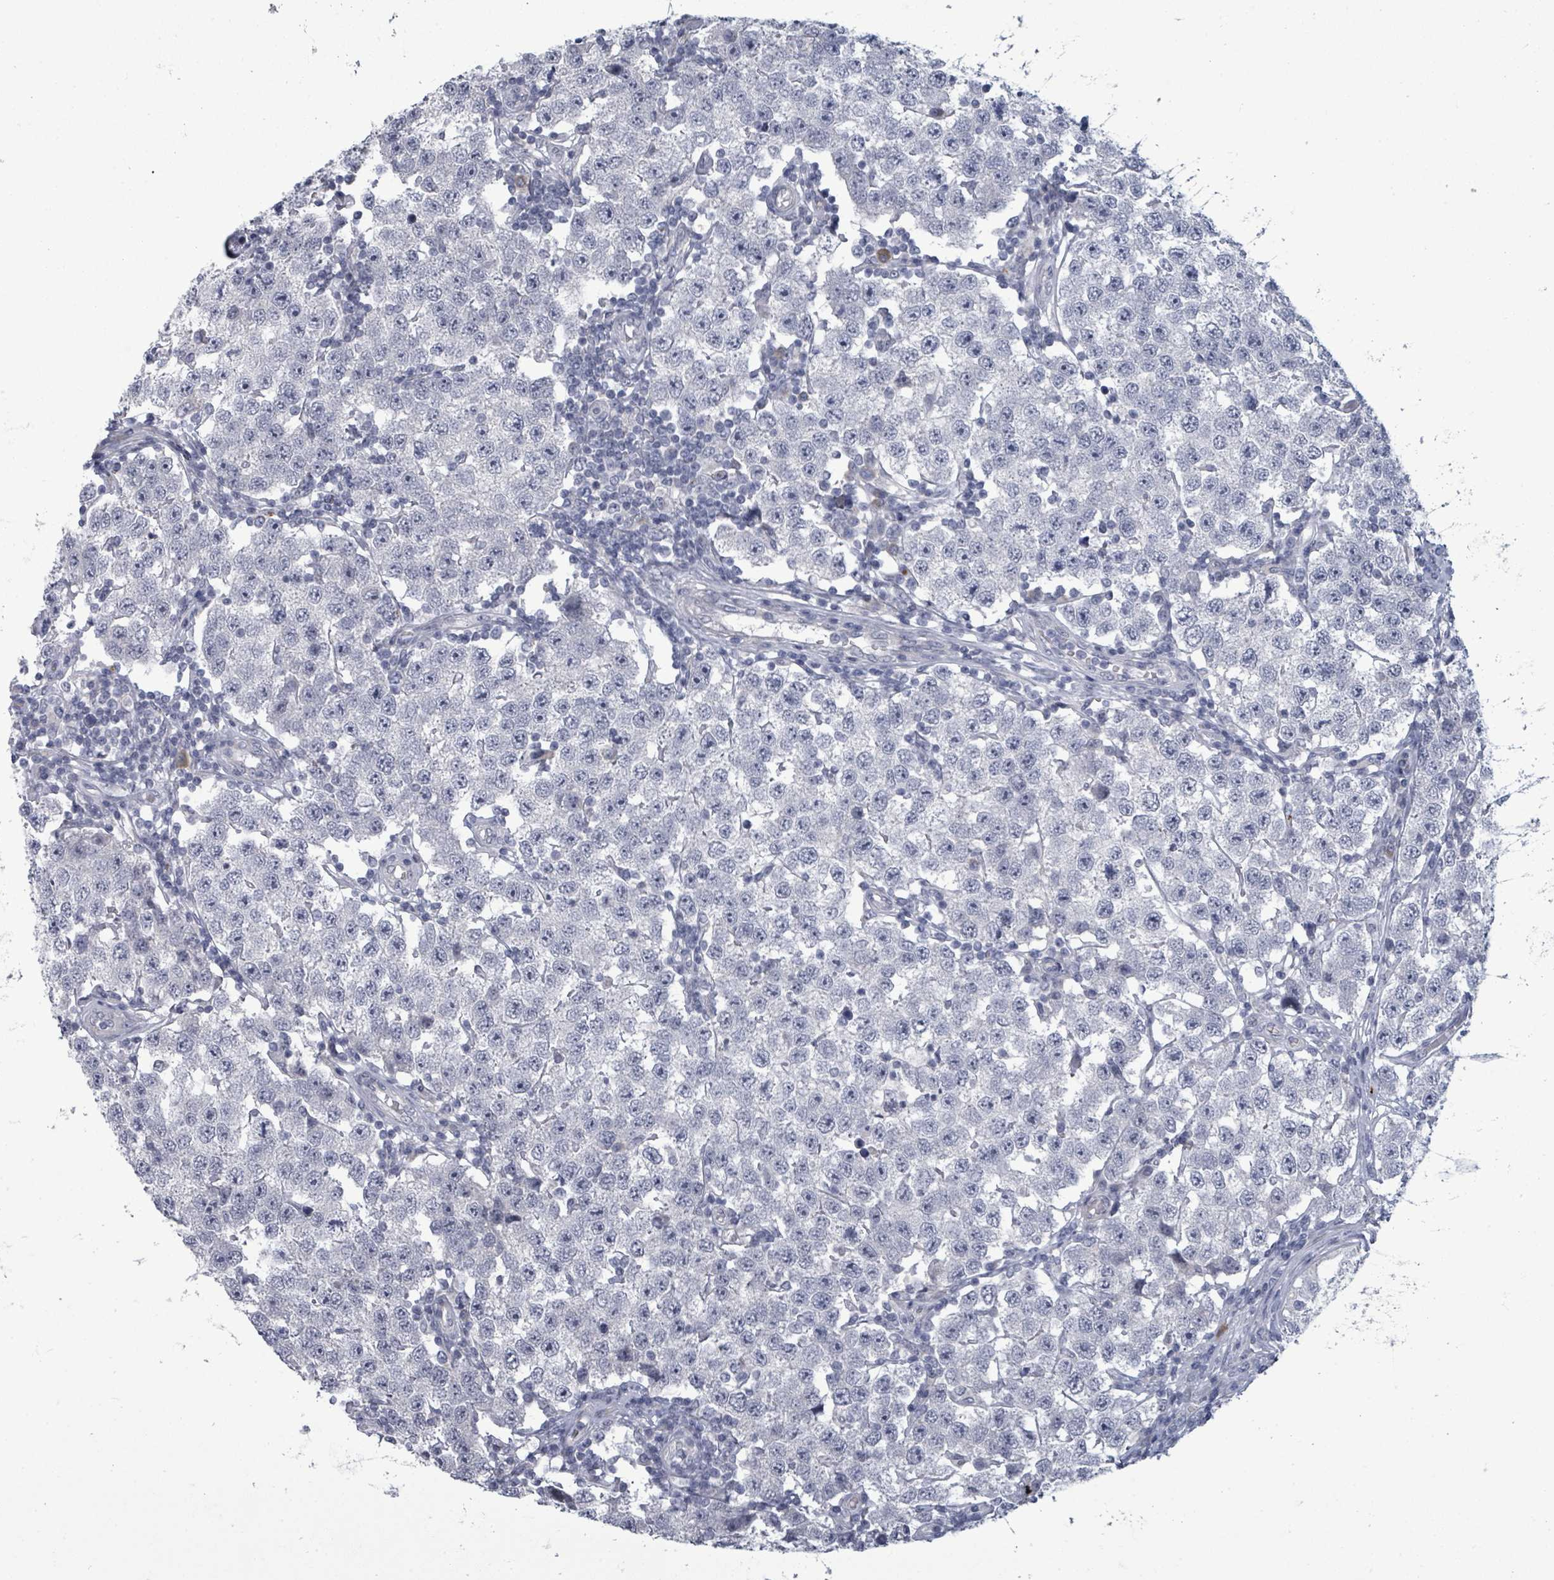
{"staining": {"intensity": "negative", "quantity": "none", "location": "none"}, "tissue": "testis cancer", "cell_type": "Tumor cells", "image_type": "cancer", "snomed": [{"axis": "morphology", "description": "Seminoma, NOS"}, {"axis": "topography", "description": "Testis"}], "caption": "Human testis cancer (seminoma) stained for a protein using immunohistochemistry (IHC) exhibits no expression in tumor cells.", "gene": "ASB12", "patient": {"sex": "male", "age": 34}}